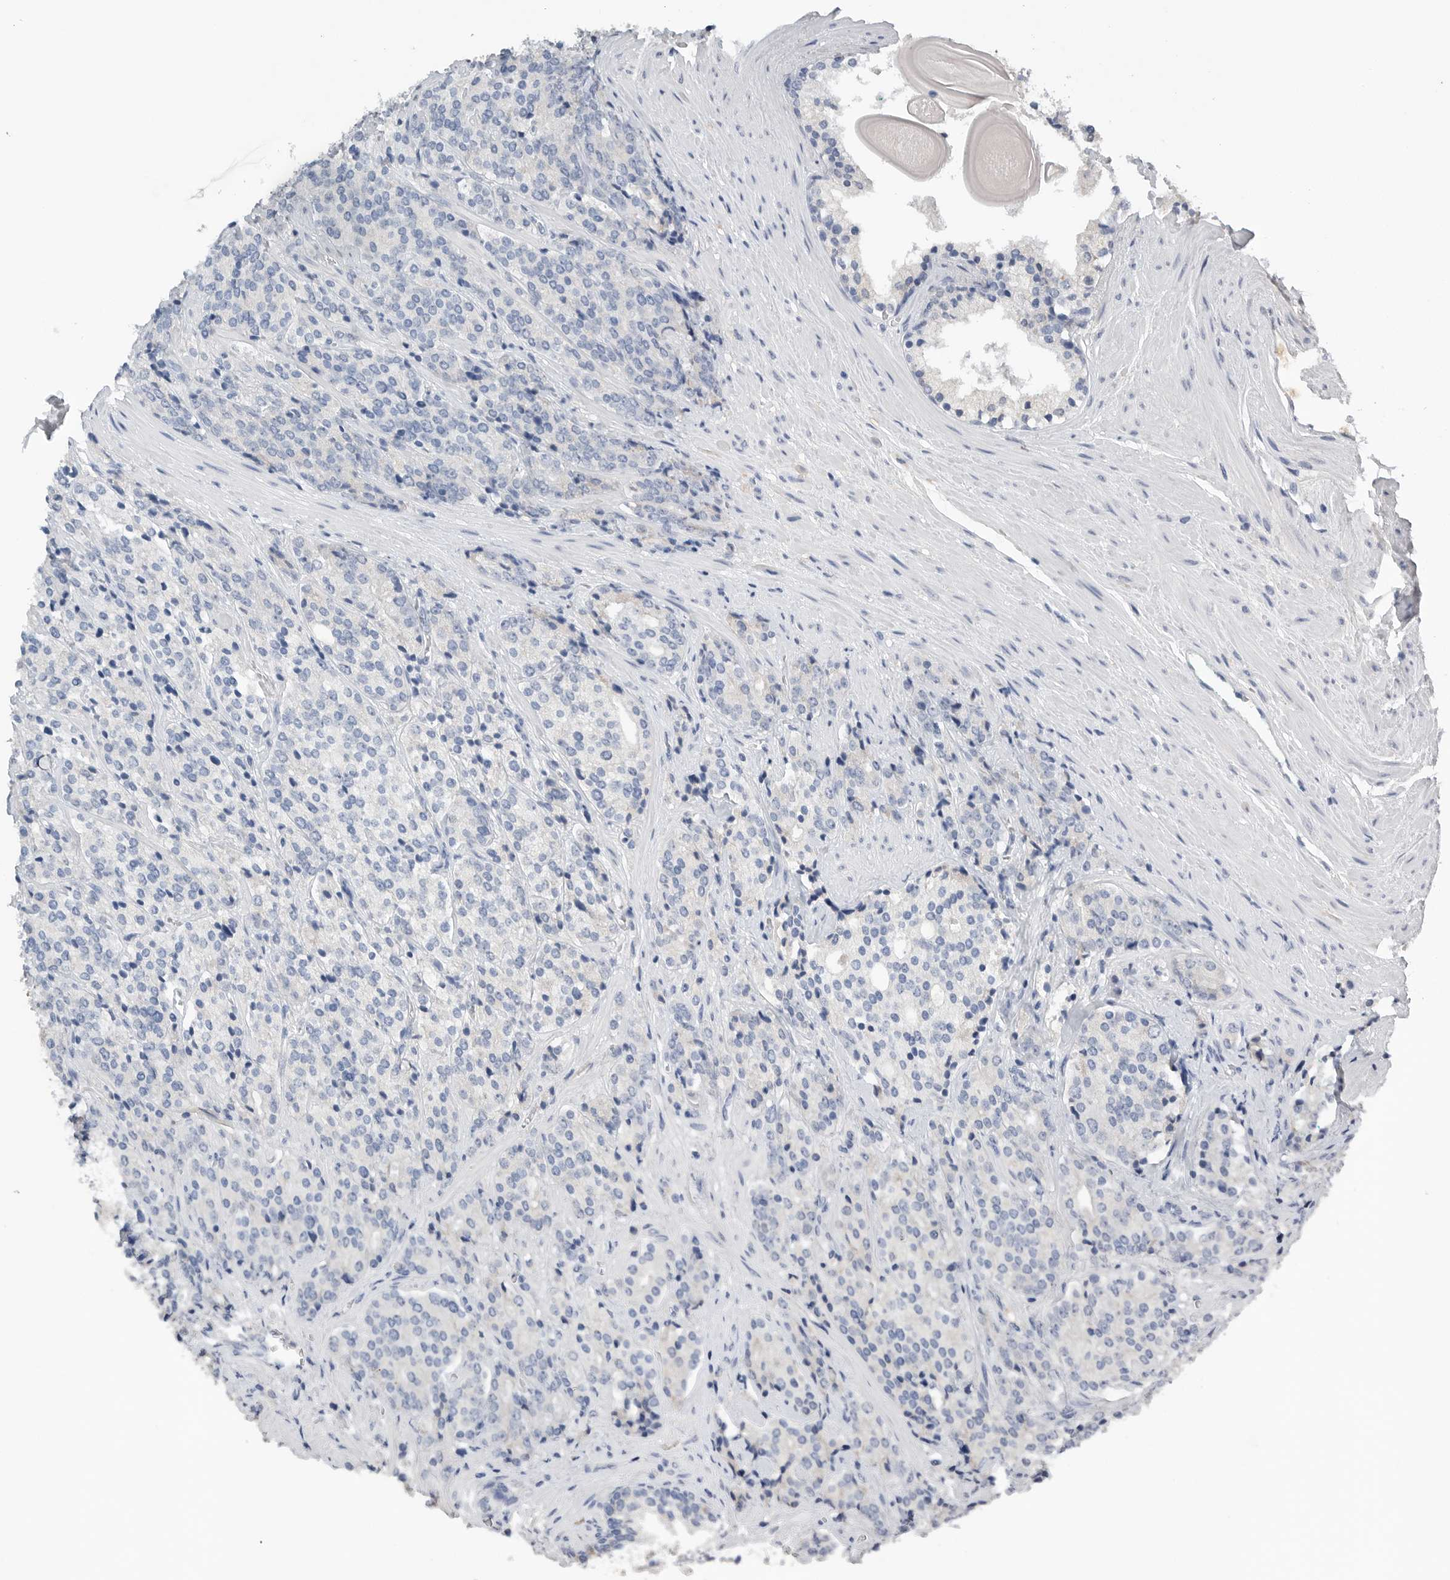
{"staining": {"intensity": "negative", "quantity": "none", "location": "none"}, "tissue": "prostate cancer", "cell_type": "Tumor cells", "image_type": "cancer", "snomed": [{"axis": "morphology", "description": "Adenocarcinoma, High grade"}, {"axis": "topography", "description": "Prostate"}], "caption": "High magnification brightfield microscopy of adenocarcinoma (high-grade) (prostate) stained with DAB (3,3'-diaminobenzidine) (brown) and counterstained with hematoxylin (blue): tumor cells show no significant positivity.", "gene": "FABP6", "patient": {"sex": "male", "age": 71}}